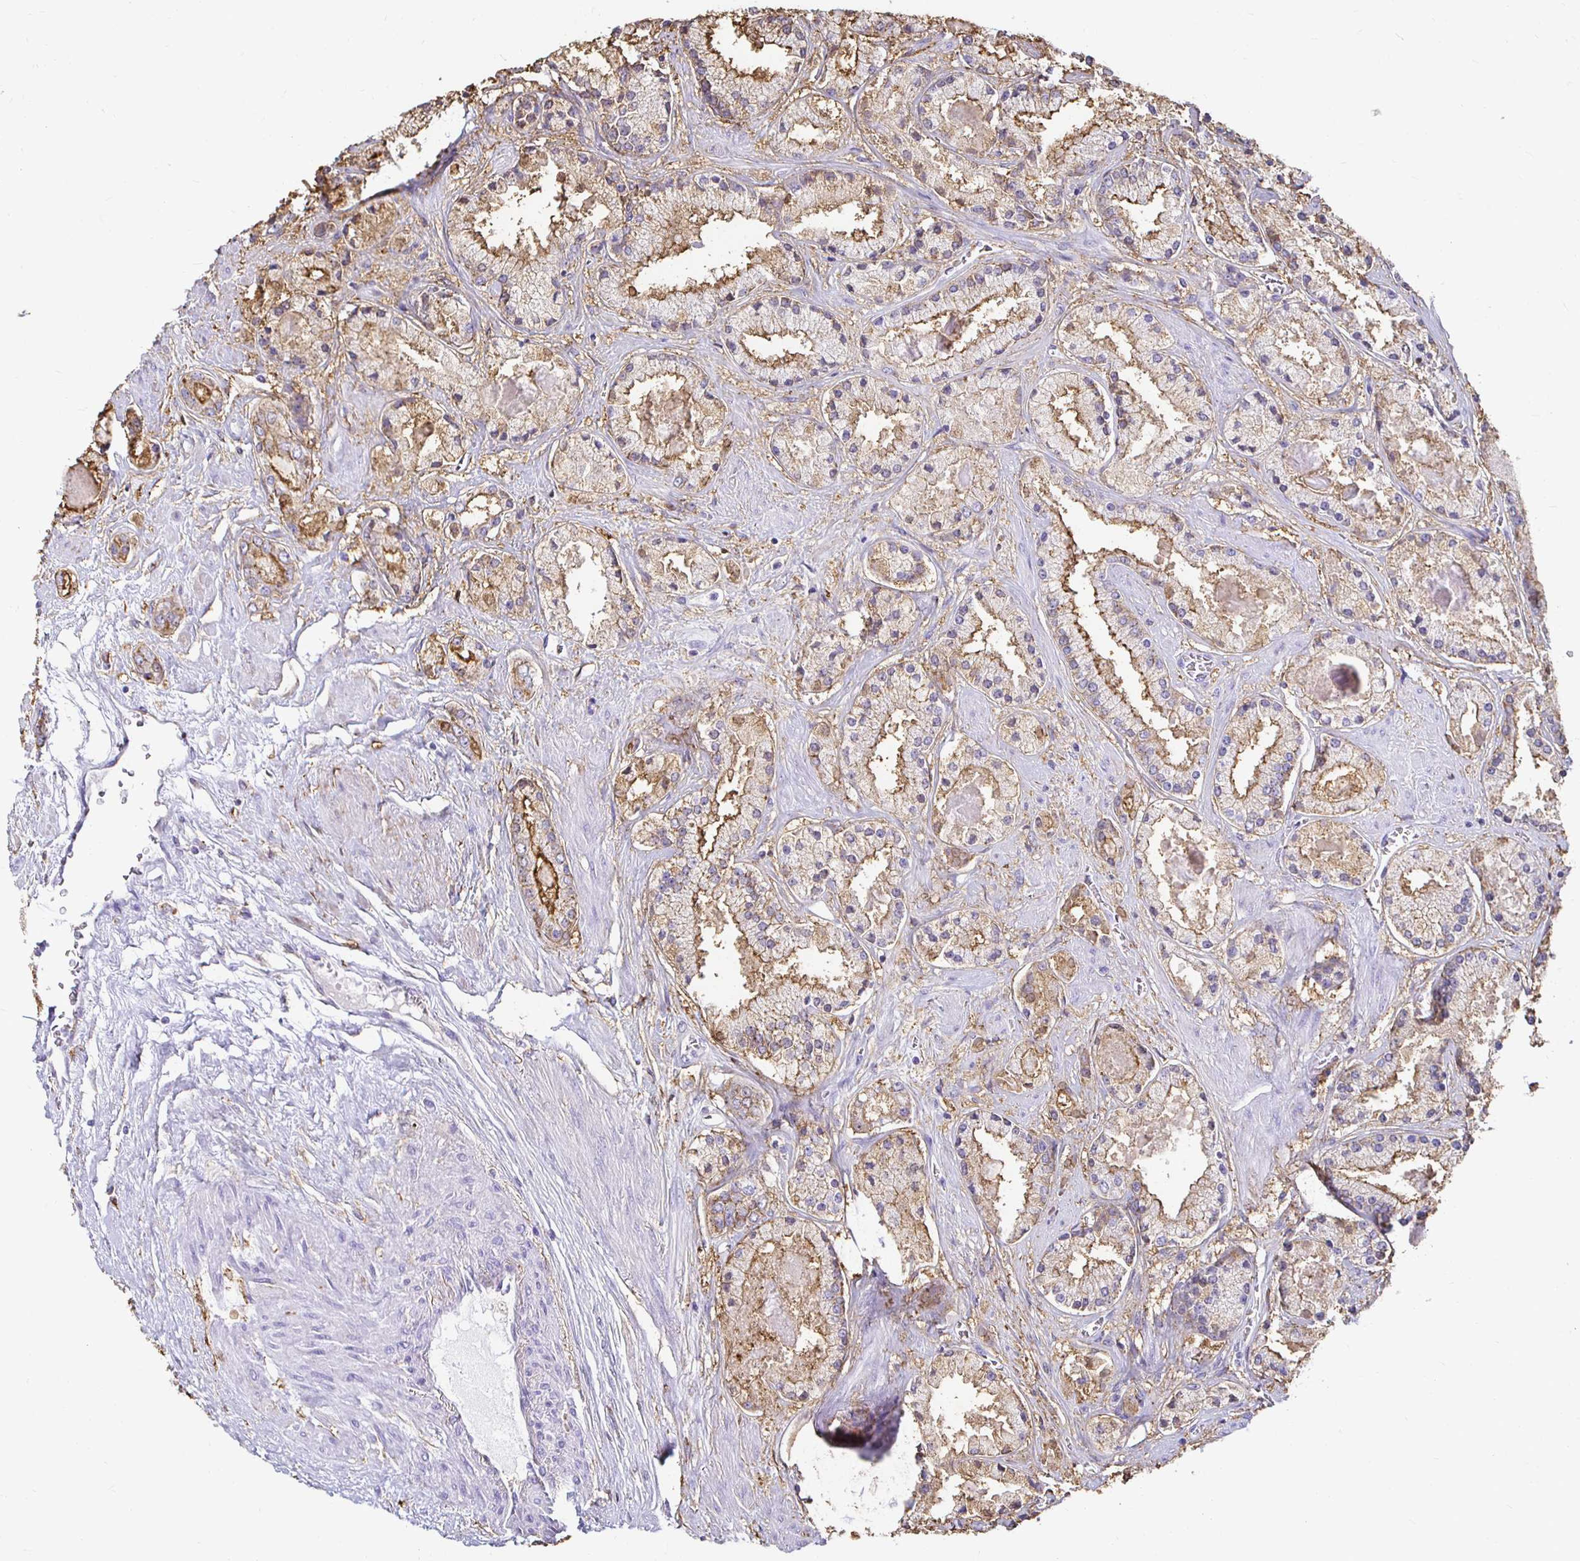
{"staining": {"intensity": "moderate", "quantity": "25%-75%", "location": "cytoplasmic/membranous"}, "tissue": "prostate cancer", "cell_type": "Tumor cells", "image_type": "cancer", "snomed": [{"axis": "morphology", "description": "Adenocarcinoma, High grade"}, {"axis": "topography", "description": "Prostate"}], "caption": "Moderate cytoplasmic/membranous protein expression is identified in approximately 25%-75% of tumor cells in prostate cancer.", "gene": "TAS1R3", "patient": {"sex": "male", "age": 67}}